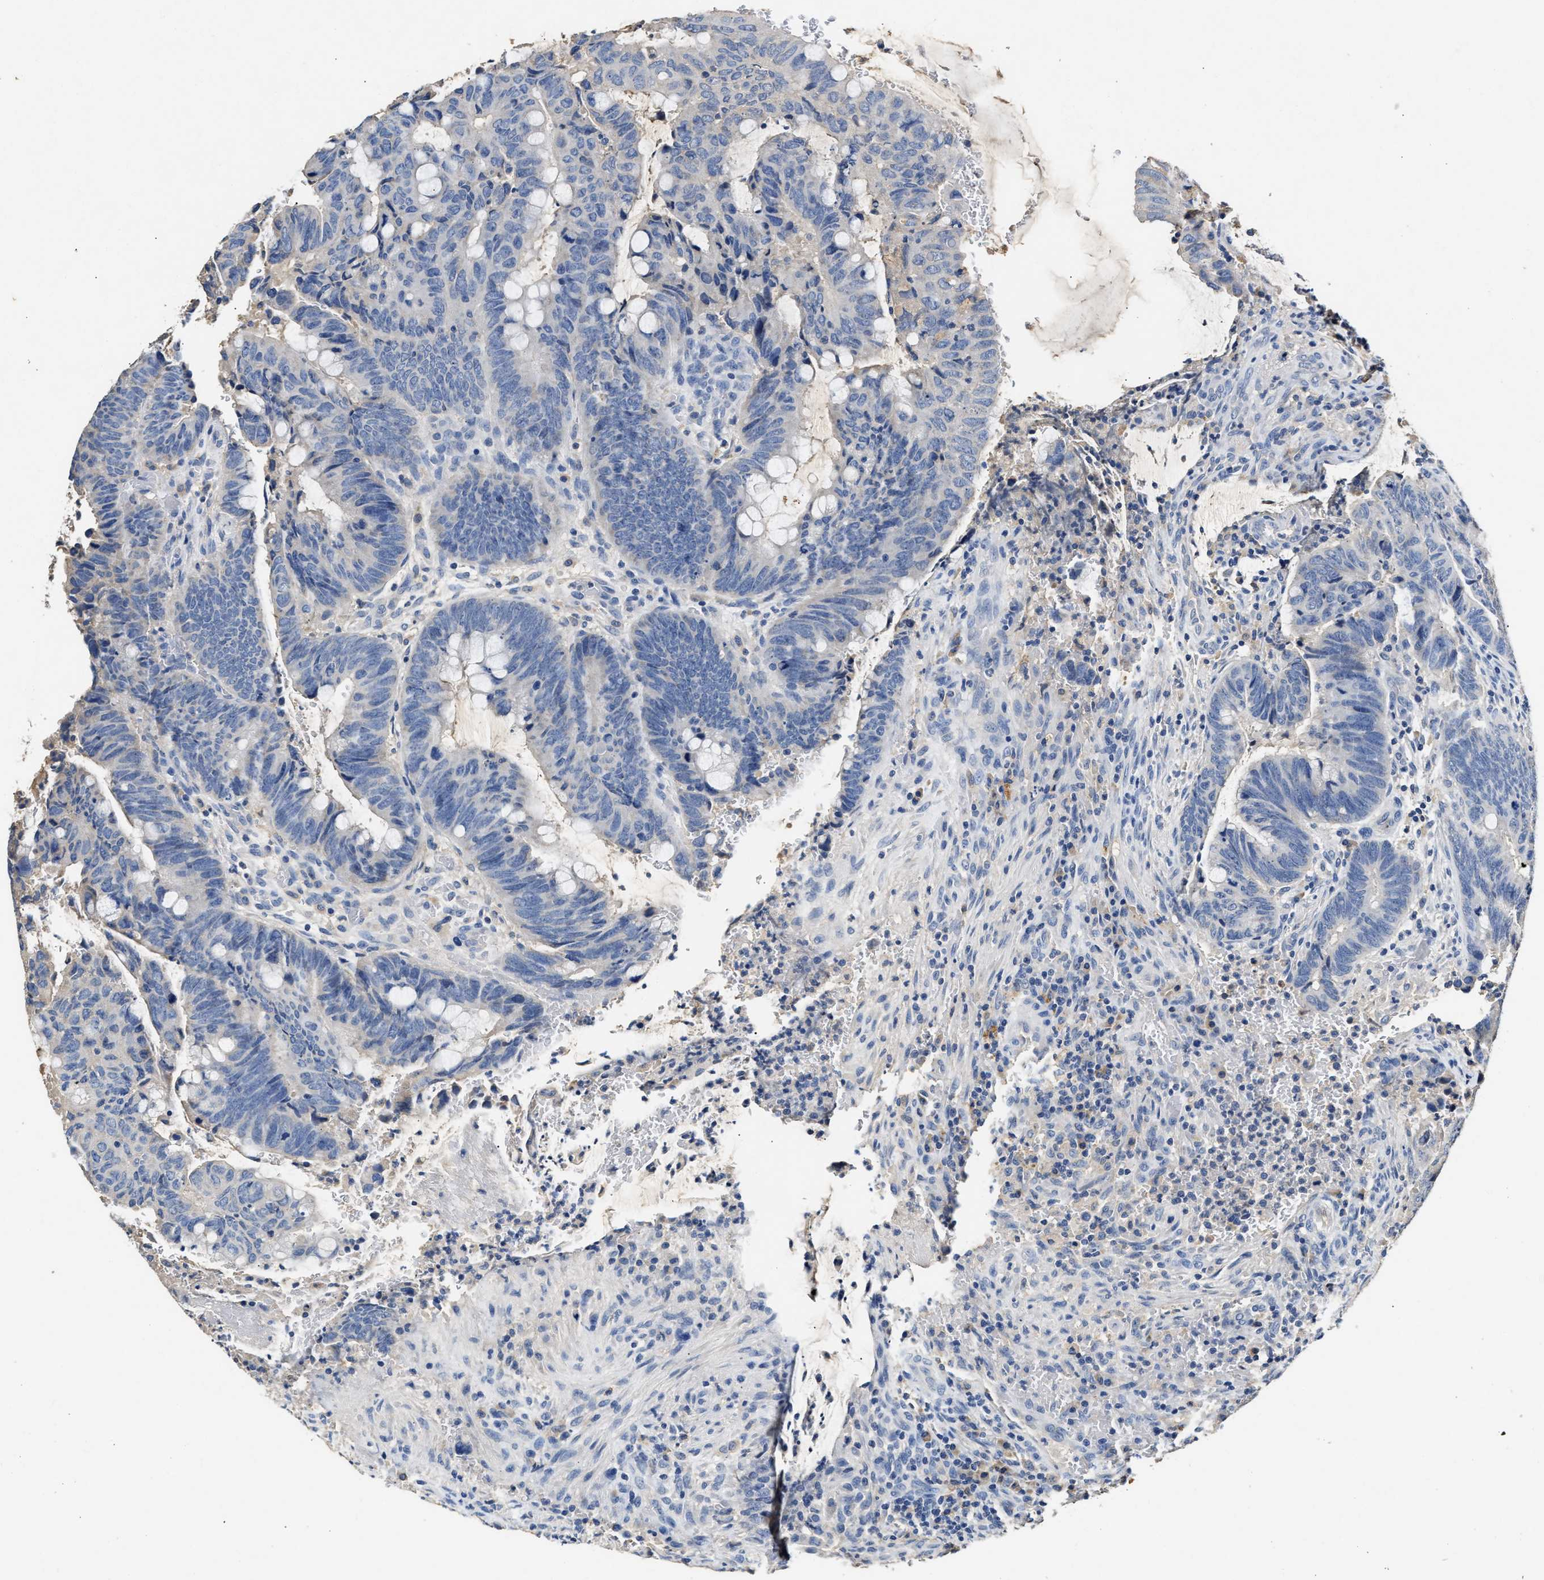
{"staining": {"intensity": "negative", "quantity": "none", "location": "none"}, "tissue": "colorectal cancer", "cell_type": "Tumor cells", "image_type": "cancer", "snomed": [{"axis": "morphology", "description": "Normal tissue, NOS"}, {"axis": "morphology", "description": "Adenocarcinoma, NOS"}, {"axis": "topography", "description": "Rectum"}, {"axis": "topography", "description": "Peripheral nerve tissue"}], "caption": "IHC micrograph of colorectal cancer (adenocarcinoma) stained for a protein (brown), which reveals no staining in tumor cells.", "gene": "SLCO2B1", "patient": {"sex": "male", "age": 92}}